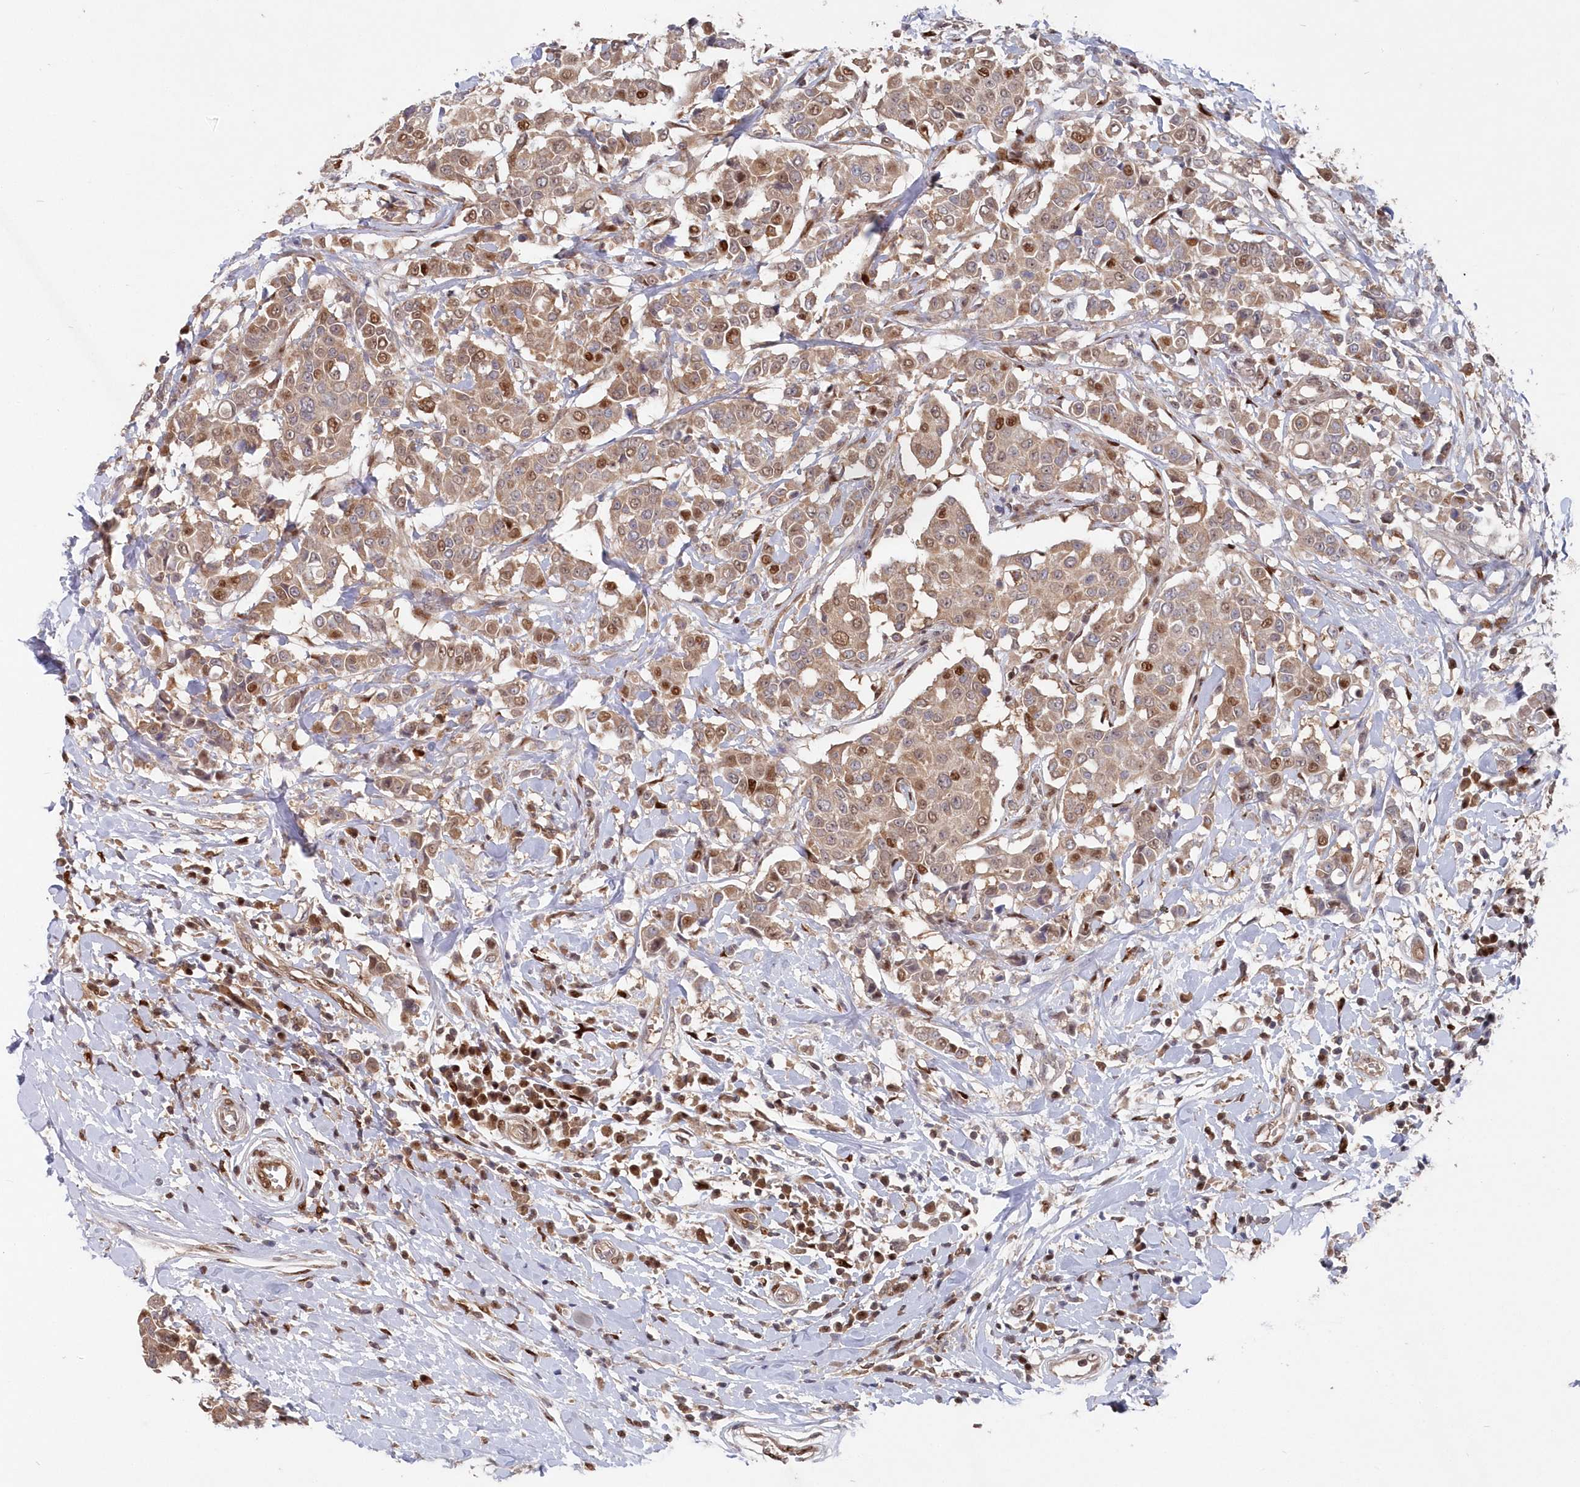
{"staining": {"intensity": "moderate", "quantity": ">75%", "location": "cytoplasmic/membranous,nuclear"}, "tissue": "breast cancer", "cell_type": "Tumor cells", "image_type": "cancer", "snomed": [{"axis": "morphology", "description": "Duct carcinoma"}, {"axis": "topography", "description": "Breast"}], "caption": "Protein expression analysis of human breast cancer reveals moderate cytoplasmic/membranous and nuclear positivity in about >75% of tumor cells. (IHC, brightfield microscopy, high magnification).", "gene": "ABHD14B", "patient": {"sex": "female", "age": 27}}